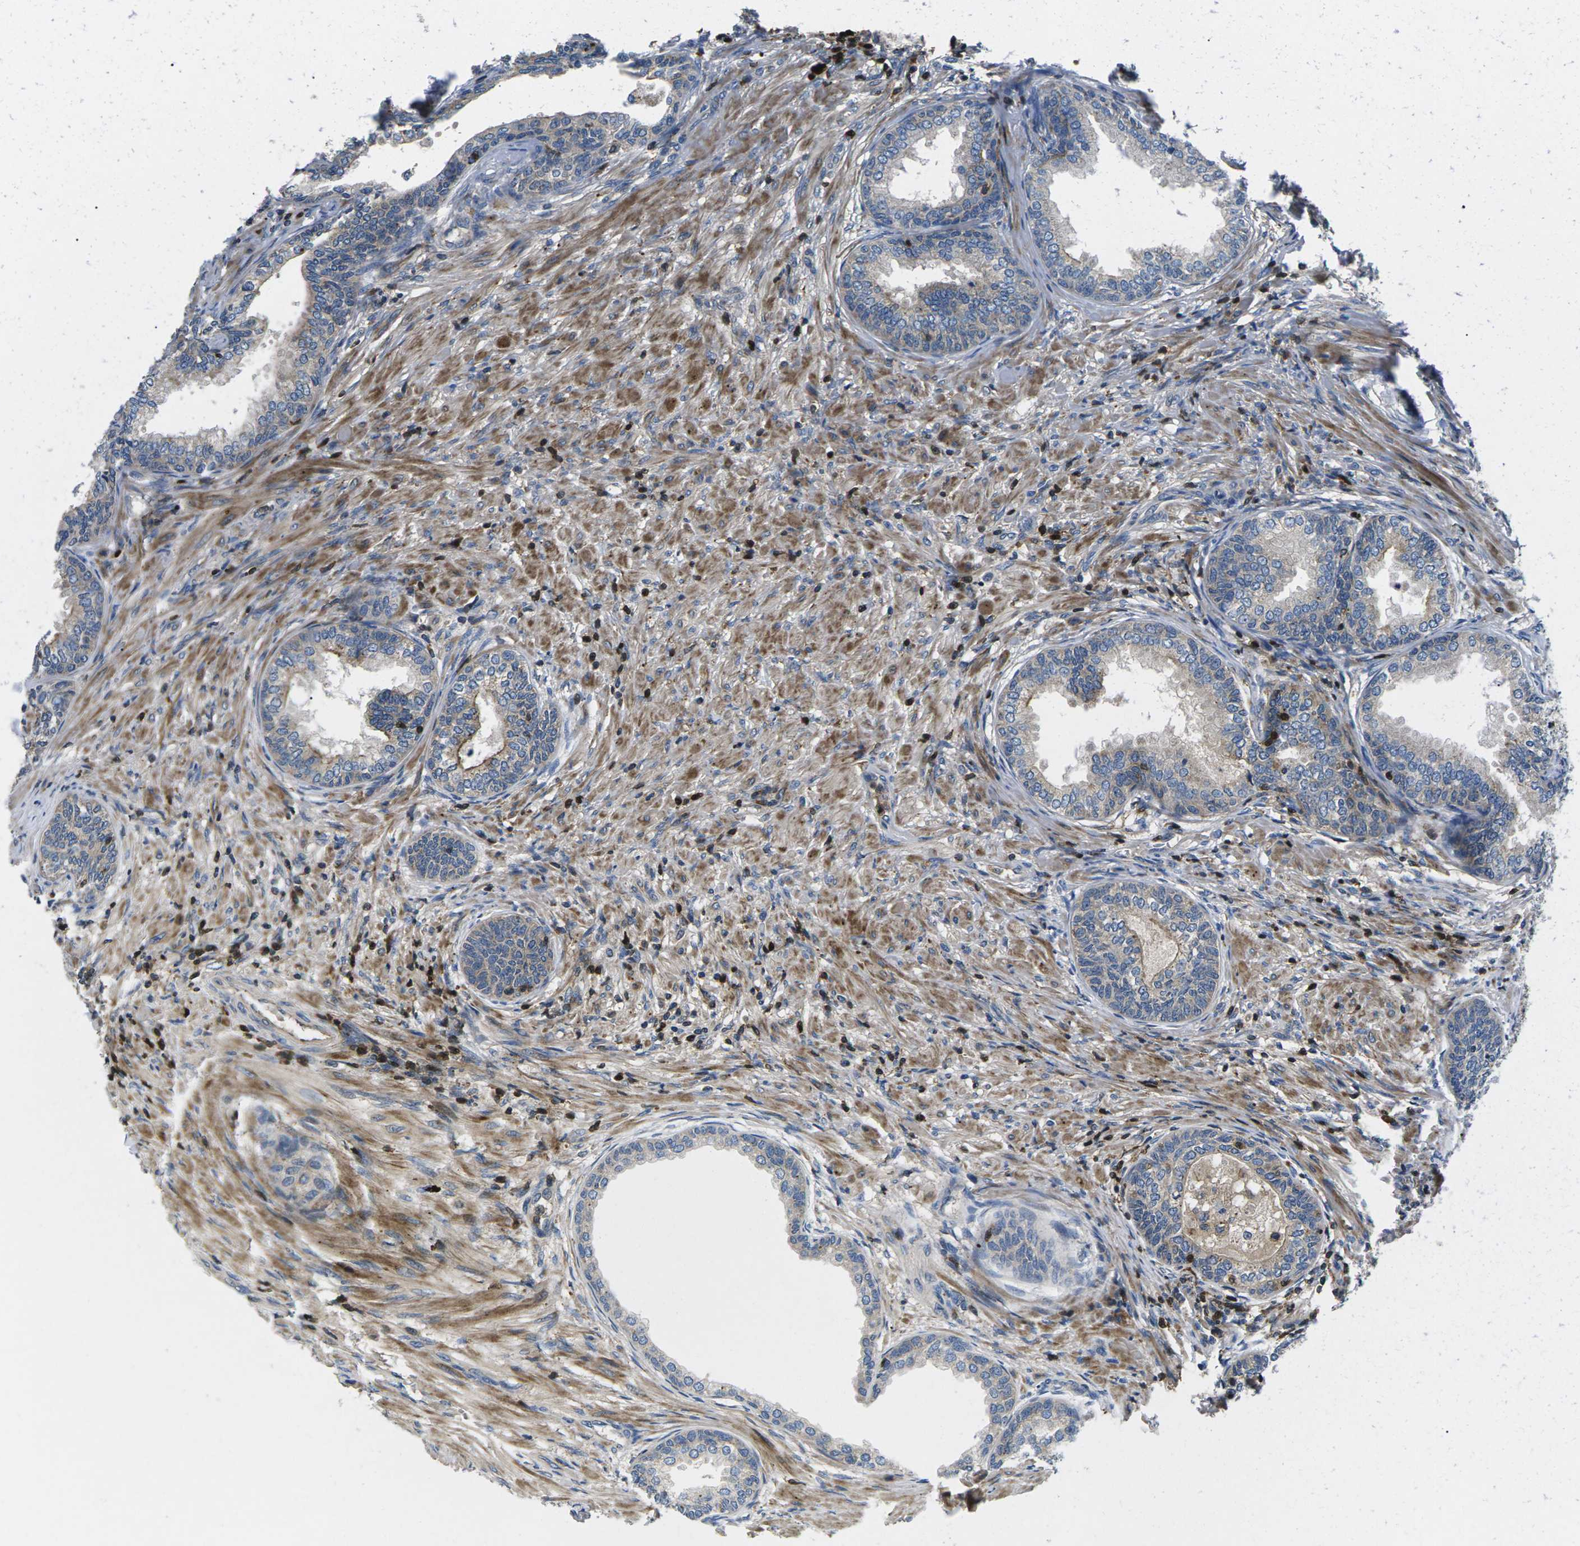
{"staining": {"intensity": "weak", "quantity": "<25%", "location": "cytoplasmic/membranous"}, "tissue": "prostate", "cell_type": "Glandular cells", "image_type": "normal", "snomed": [{"axis": "morphology", "description": "Normal tissue, NOS"}, {"axis": "topography", "description": "Prostate"}], "caption": "This image is of unremarkable prostate stained with immunohistochemistry (IHC) to label a protein in brown with the nuclei are counter-stained blue. There is no expression in glandular cells.", "gene": "PLCE1", "patient": {"sex": "male", "age": 76}}